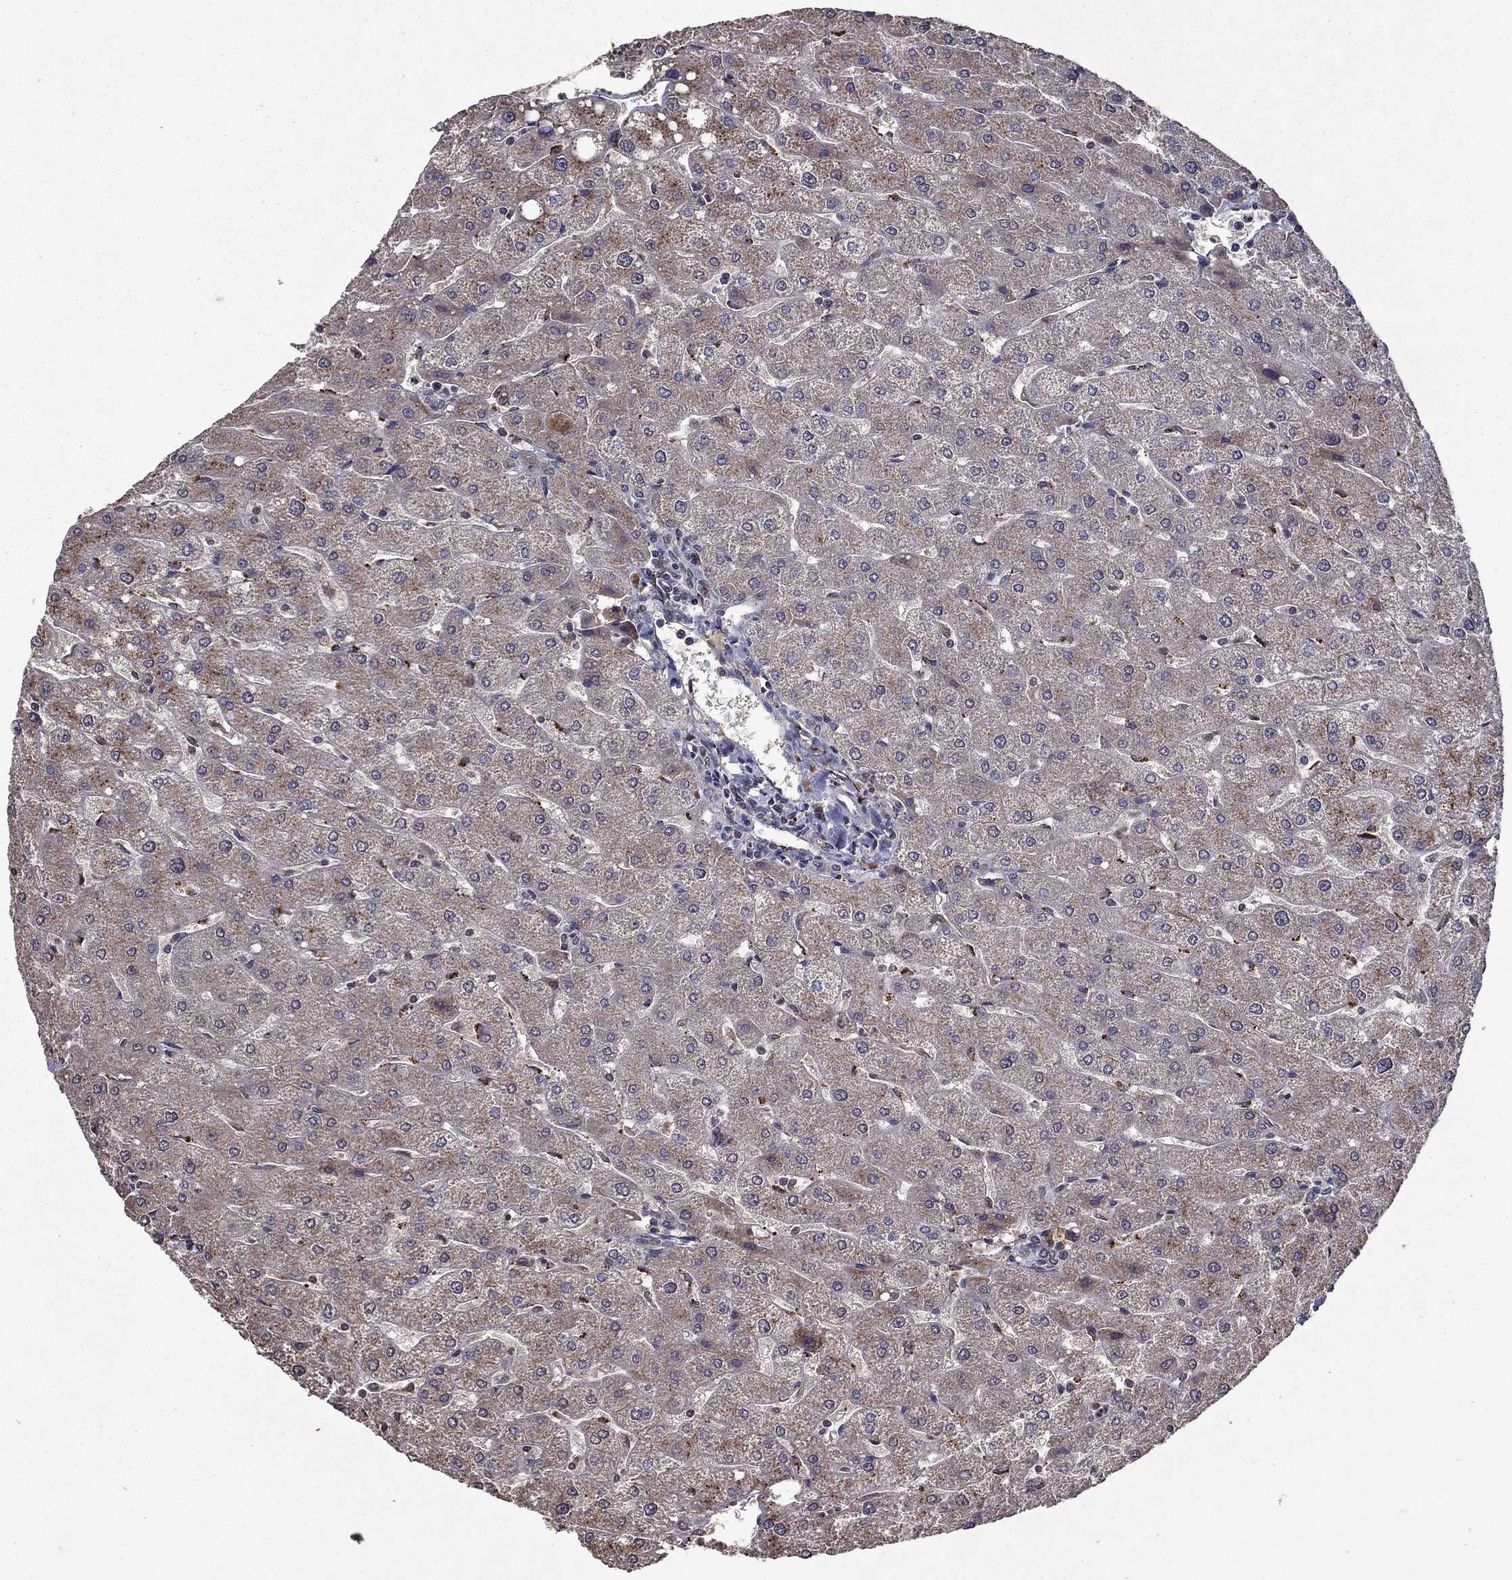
{"staining": {"intensity": "negative", "quantity": "none", "location": "none"}, "tissue": "liver", "cell_type": "Cholangiocytes", "image_type": "normal", "snomed": [{"axis": "morphology", "description": "Normal tissue, NOS"}, {"axis": "topography", "description": "Liver"}], "caption": "Immunohistochemical staining of normal liver exhibits no significant positivity in cholangiocytes.", "gene": "NLGN1", "patient": {"sex": "male", "age": 67}}